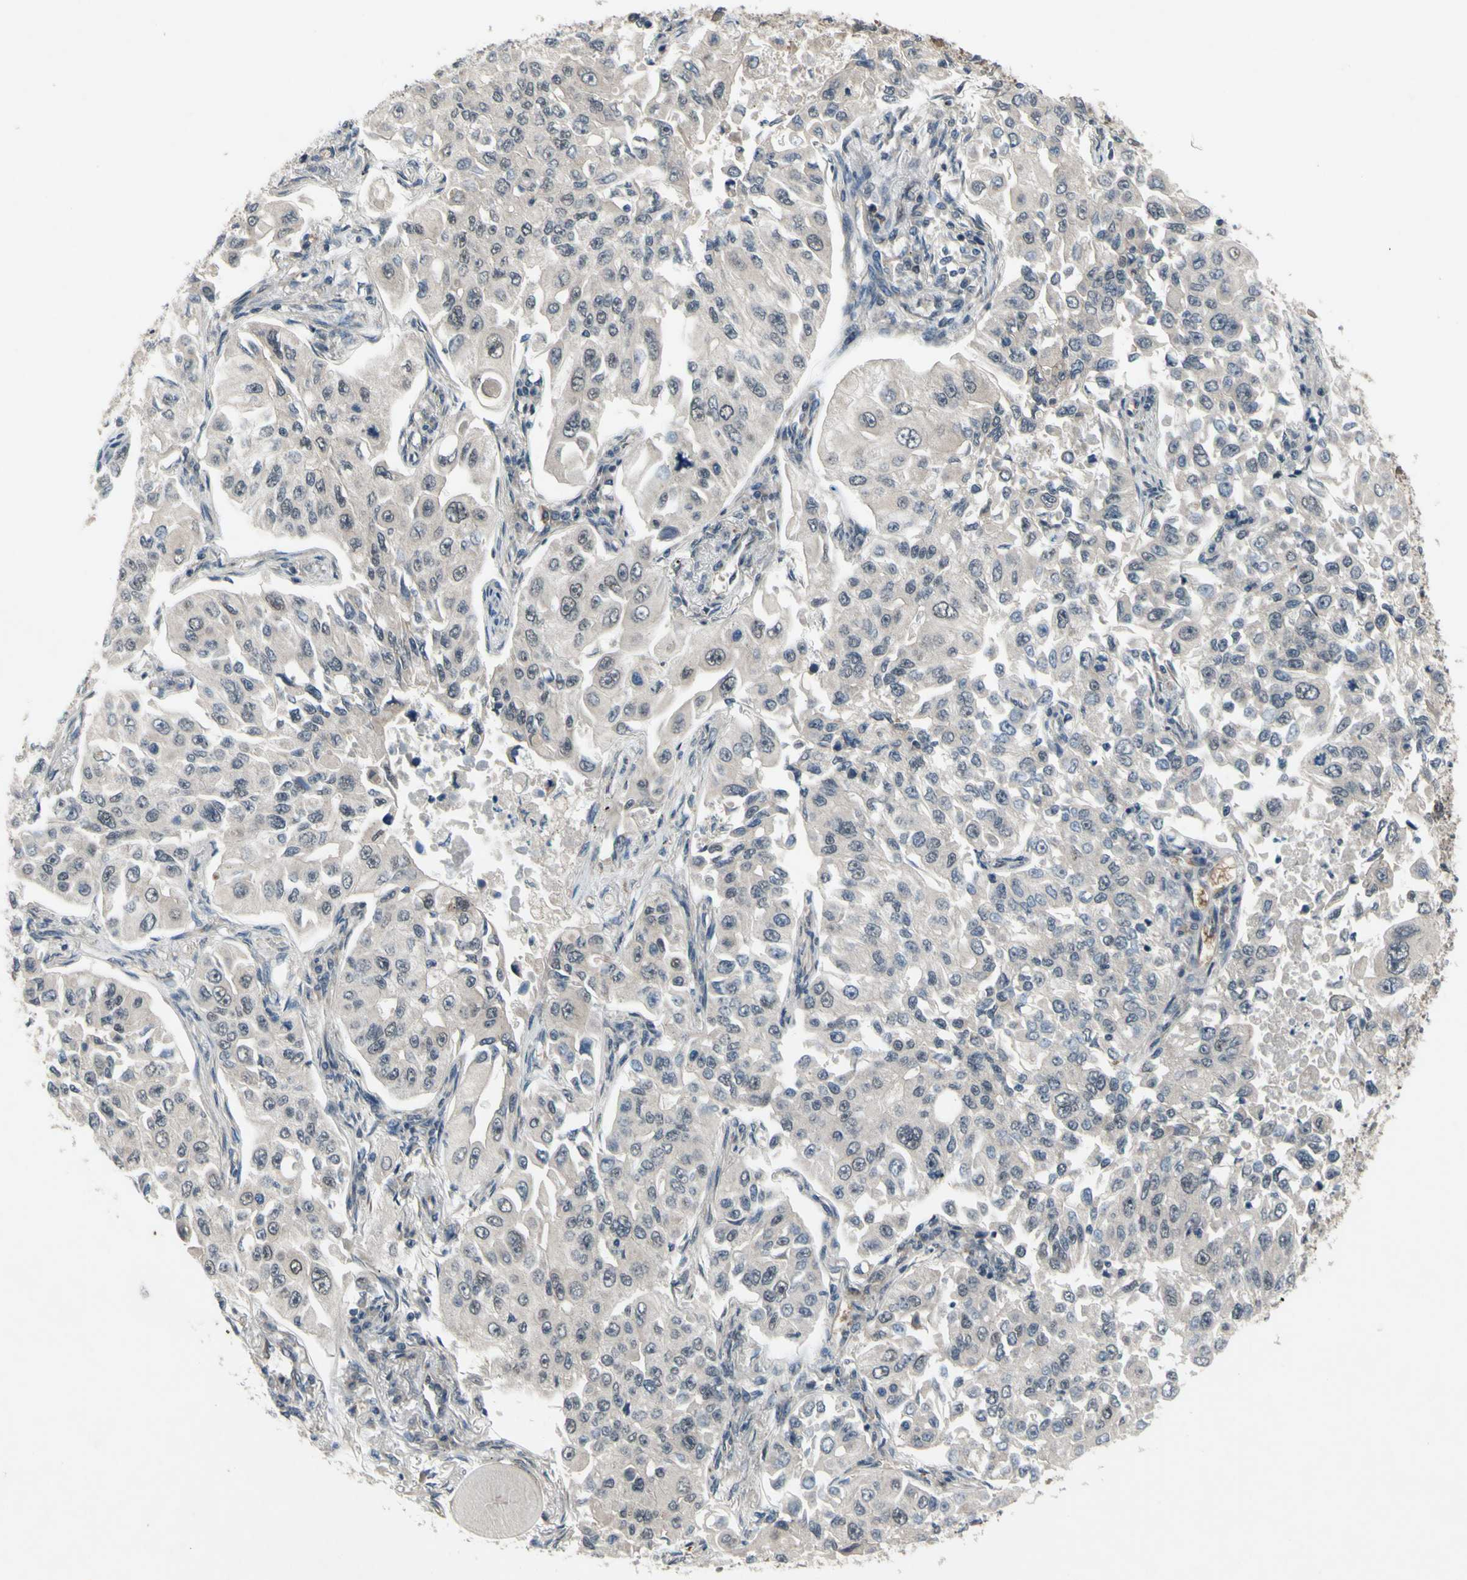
{"staining": {"intensity": "weak", "quantity": ">75%", "location": "cytoplasmic/membranous"}, "tissue": "lung cancer", "cell_type": "Tumor cells", "image_type": "cancer", "snomed": [{"axis": "morphology", "description": "Adenocarcinoma, NOS"}, {"axis": "topography", "description": "Lung"}], "caption": "Immunohistochemical staining of lung cancer displays low levels of weak cytoplasmic/membranous protein staining in approximately >75% of tumor cells.", "gene": "TRDMT1", "patient": {"sex": "male", "age": 84}}